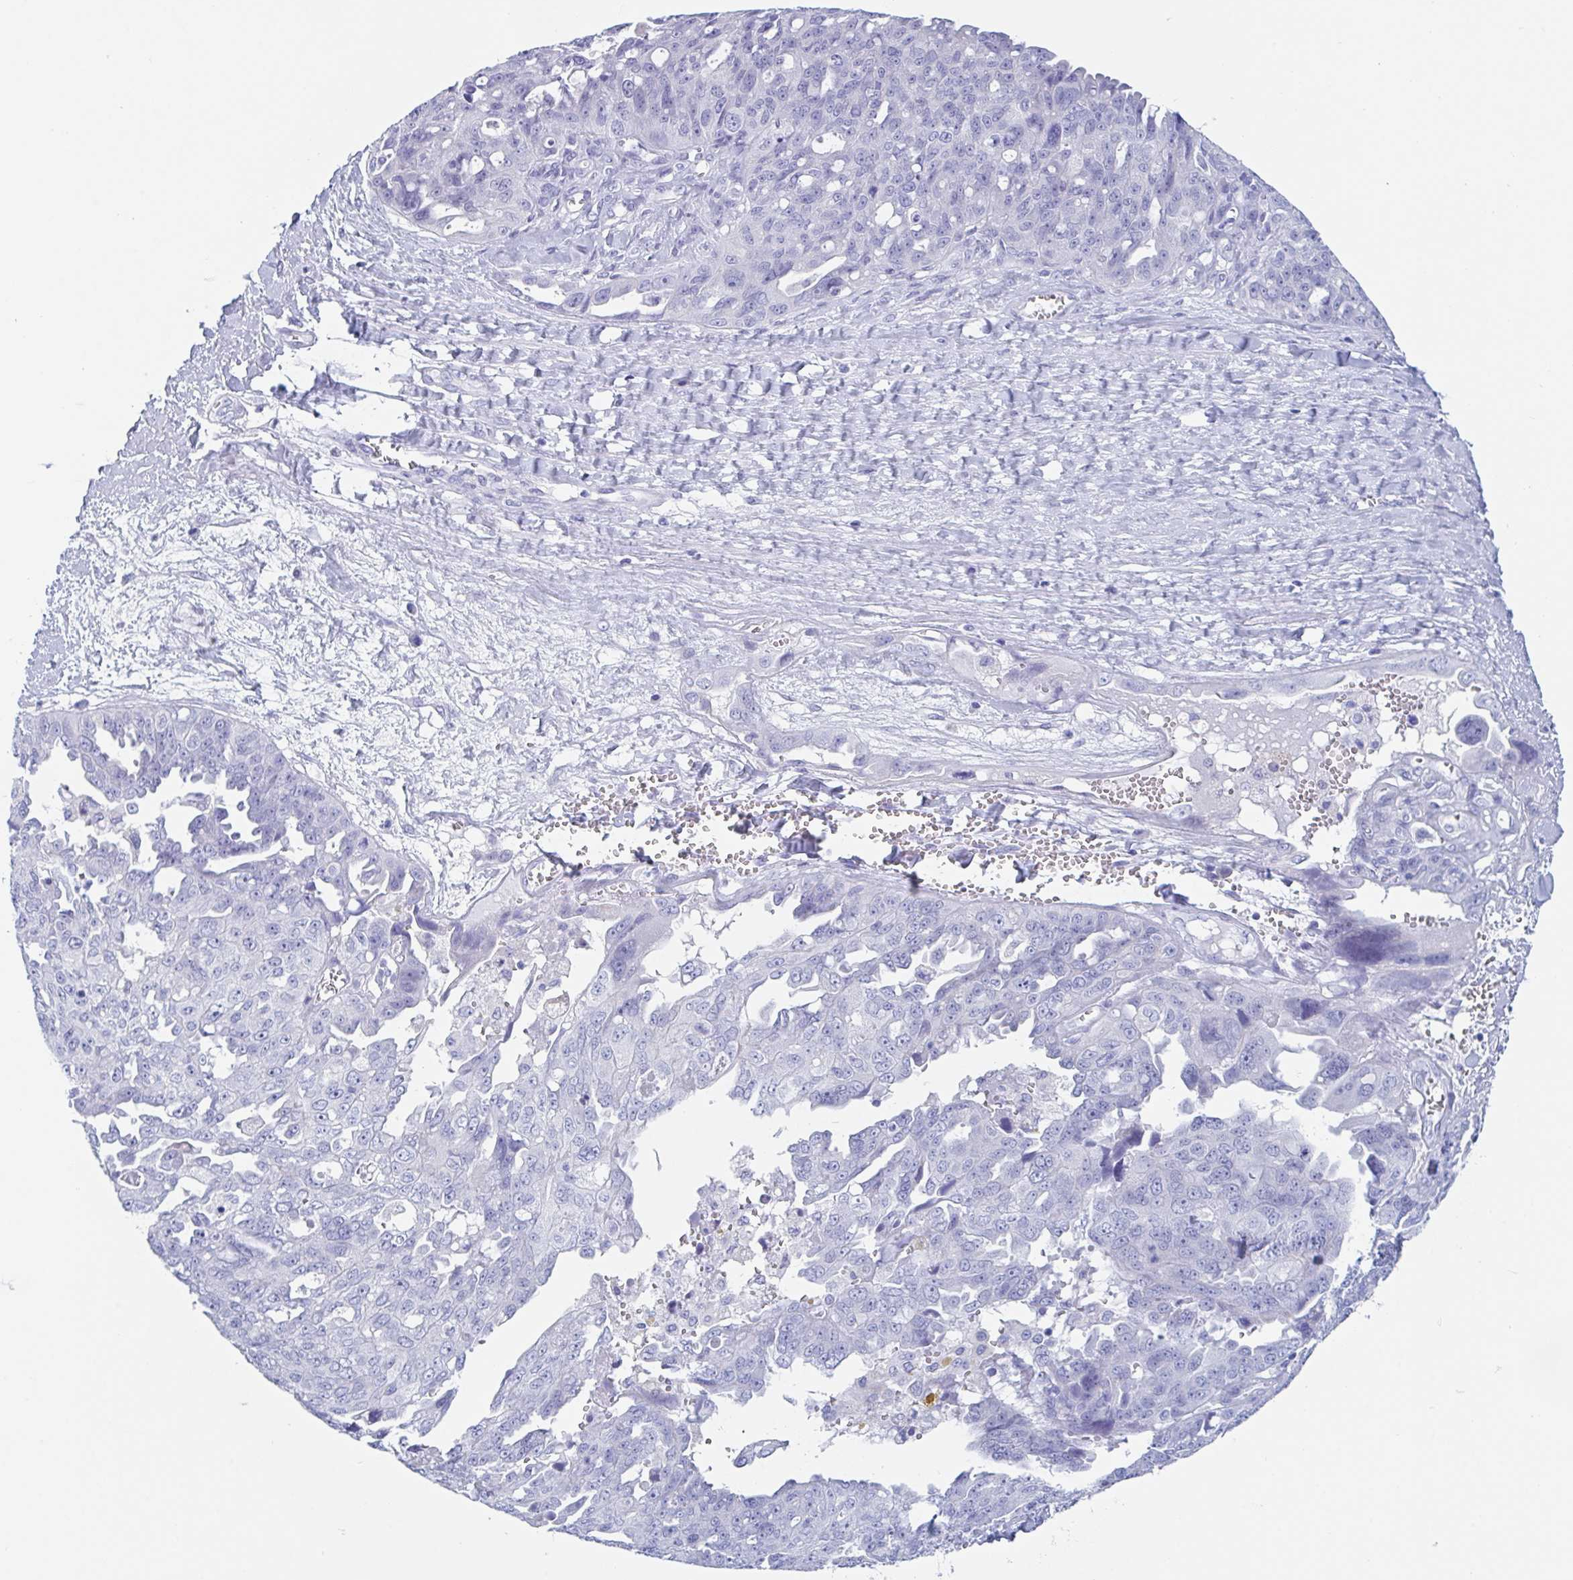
{"staining": {"intensity": "negative", "quantity": "none", "location": "none"}, "tissue": "ovarian cancer", "cell_type": "Tumor cells", "image_type": "cancer", "snomed": [{"axis": "morphology", "description": "Carcinoma, endometroid"}, {"axis": "topography", "description": "Ovary"}], "caption": "Image shows no significant protein positivity in tumor cells of ovarian endometroid carcinoma. Nuclei are stained in blue.", "gene": "ZPBP", "patient": {"sex": "female", "age": 70}}